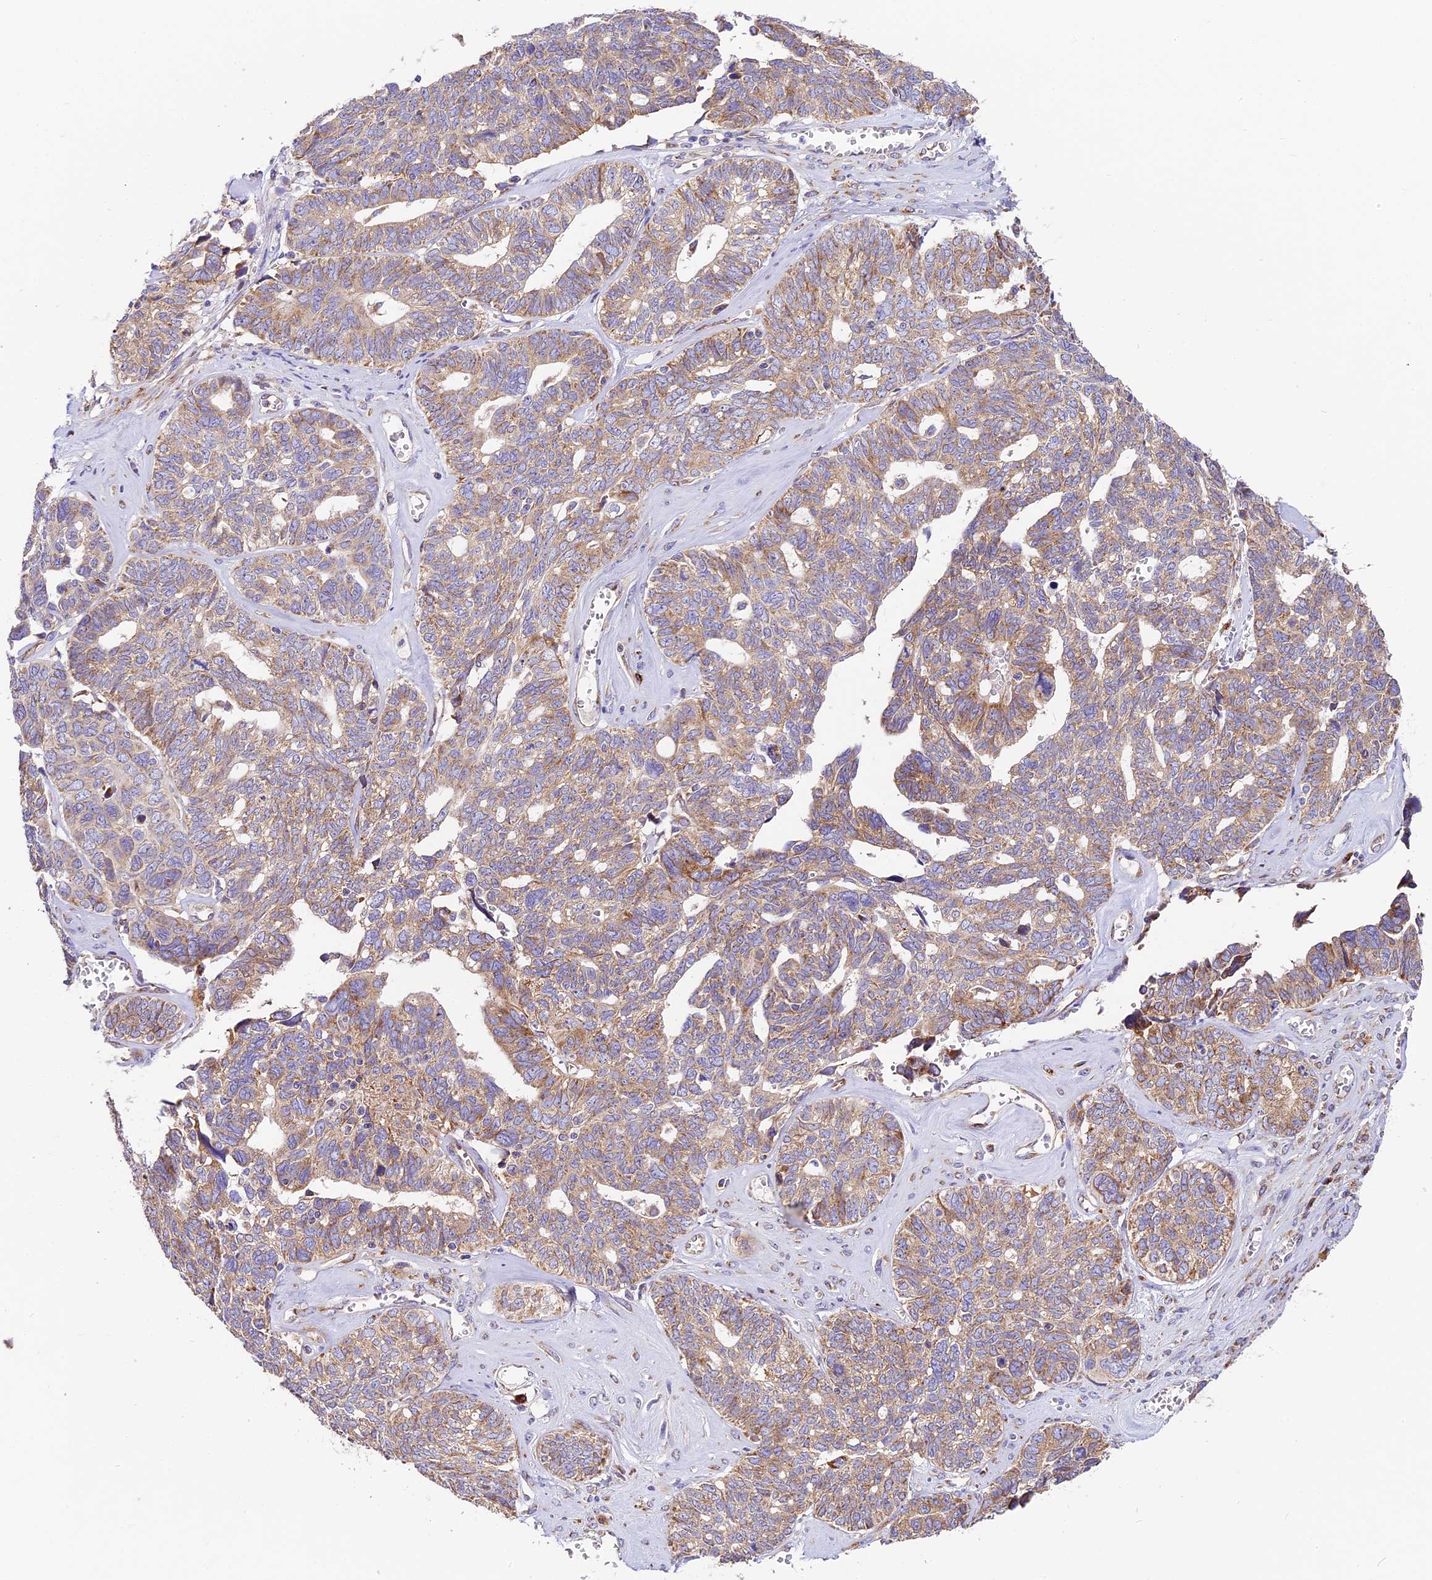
{"staining": {"intensity": "moderate", "quantity": "25%-75%", "location": "cytoplasmic/membranous"}, "tissue": "ovarian cancer", "cell_type": "Tumor cells", "image_type": "cancer", "snomed": [{"axis": "morphology", "description": "Cystadenocarcinoma, serous, NOS"}, {"axis": "topography", "description": "Ovary"}], "caption": "Protein staining of ovarian serous cystadenocarcinoma tissue shows moderate cytoplasmic/membranous expression in about 25%-75% of tumor cells.", "gene": "MRAS", "patient": {"sex": "female", "age": 79}}